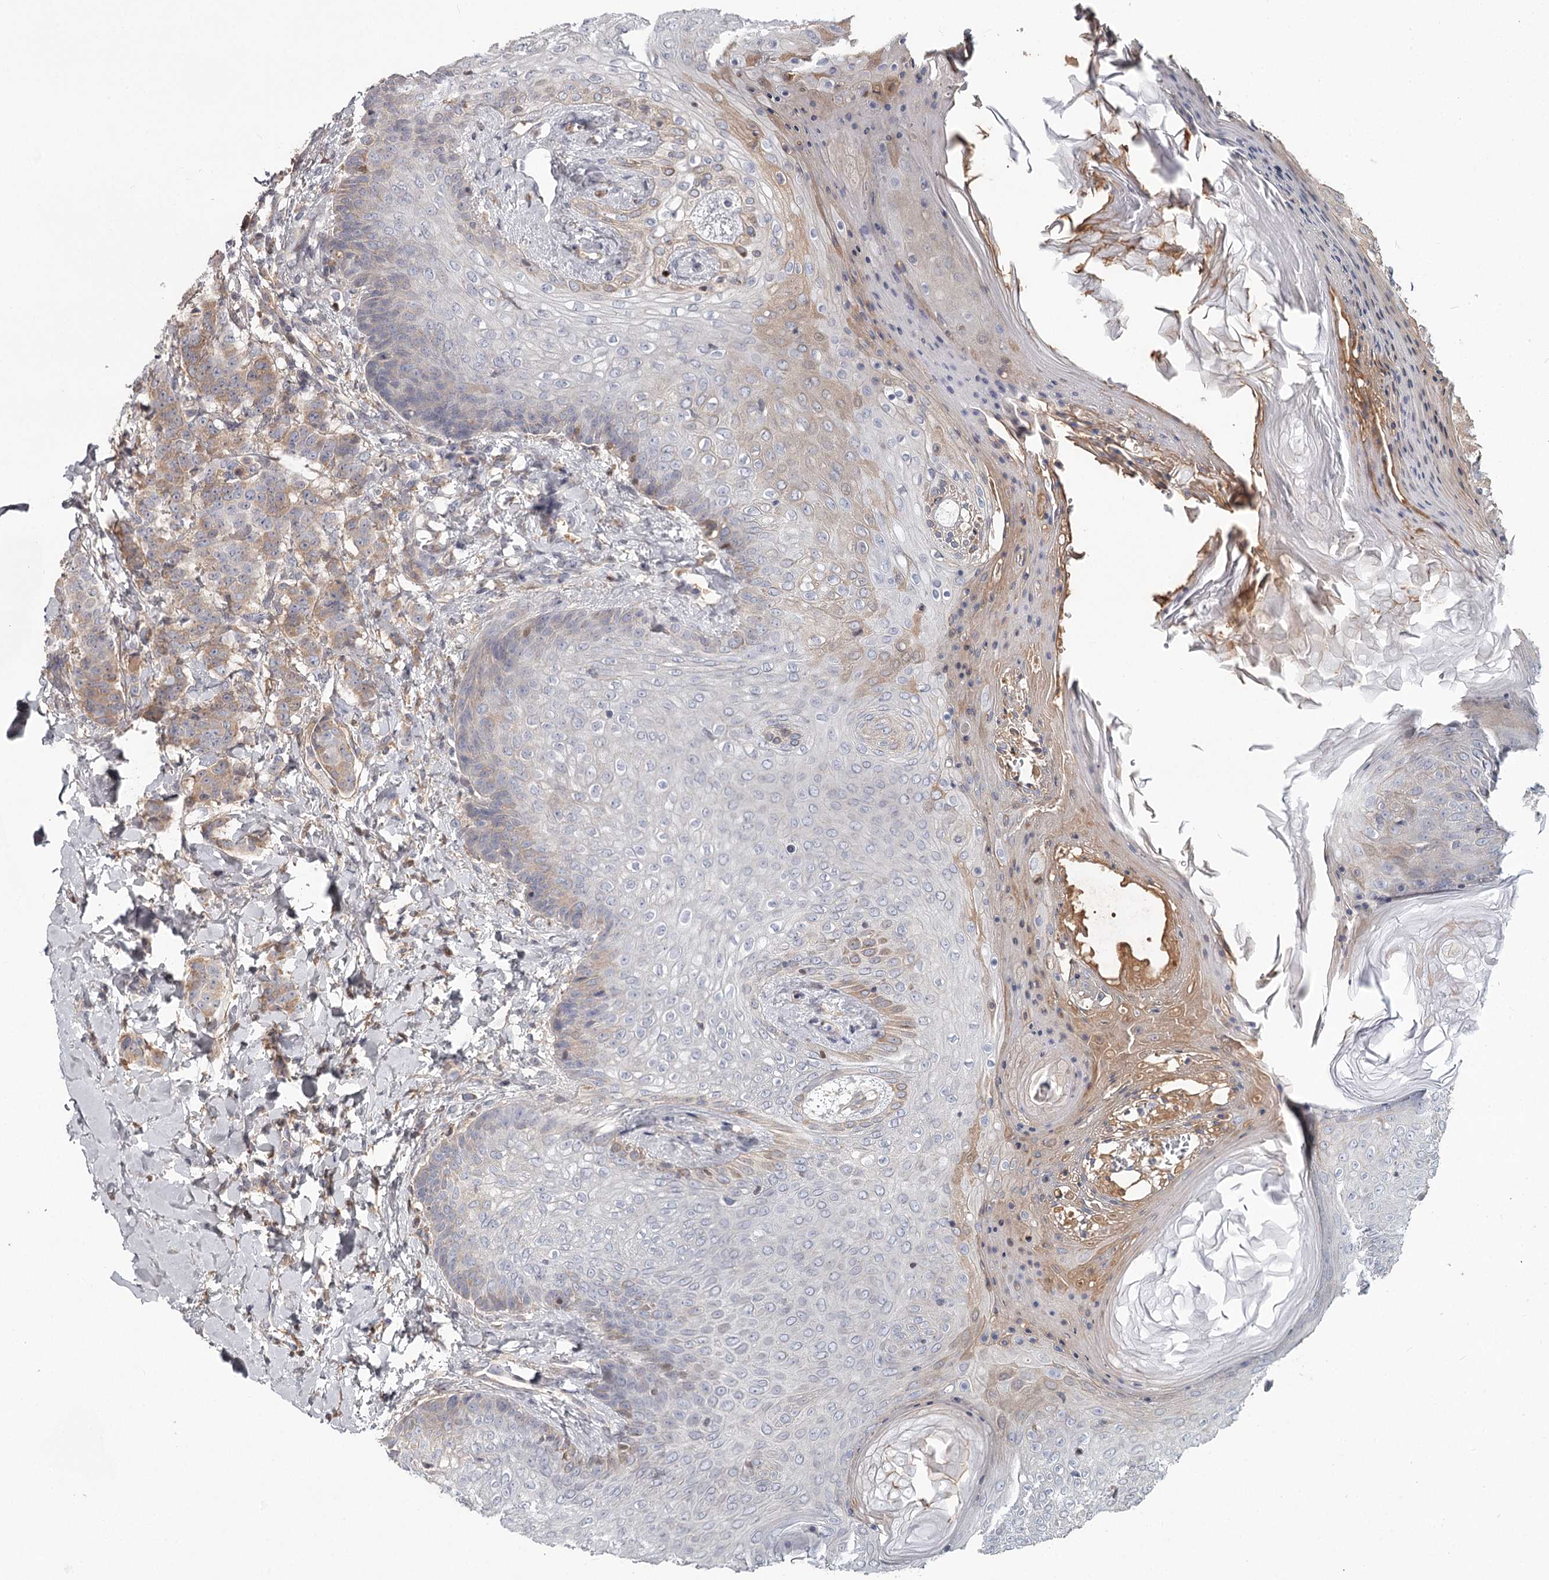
{"staining": {"intensity": "weak", "quantity": "<25%", "location": "cytoplasmic/membranous"}, "tissue": "breast cancer", "cell_type": "Tumor cells", "image_type": "cancer", "snomed": [{"axis": "morphology", "description": "Duct carcinoma"}, {"axis": "topography", "description": "Breast"}], "caption": "The photomicrograph reveals no significant staining in tumor cells of breast invasive ductal carcinoma.", "gene": "DHRS9", "patient": {"sex": "female", "age": 40}}